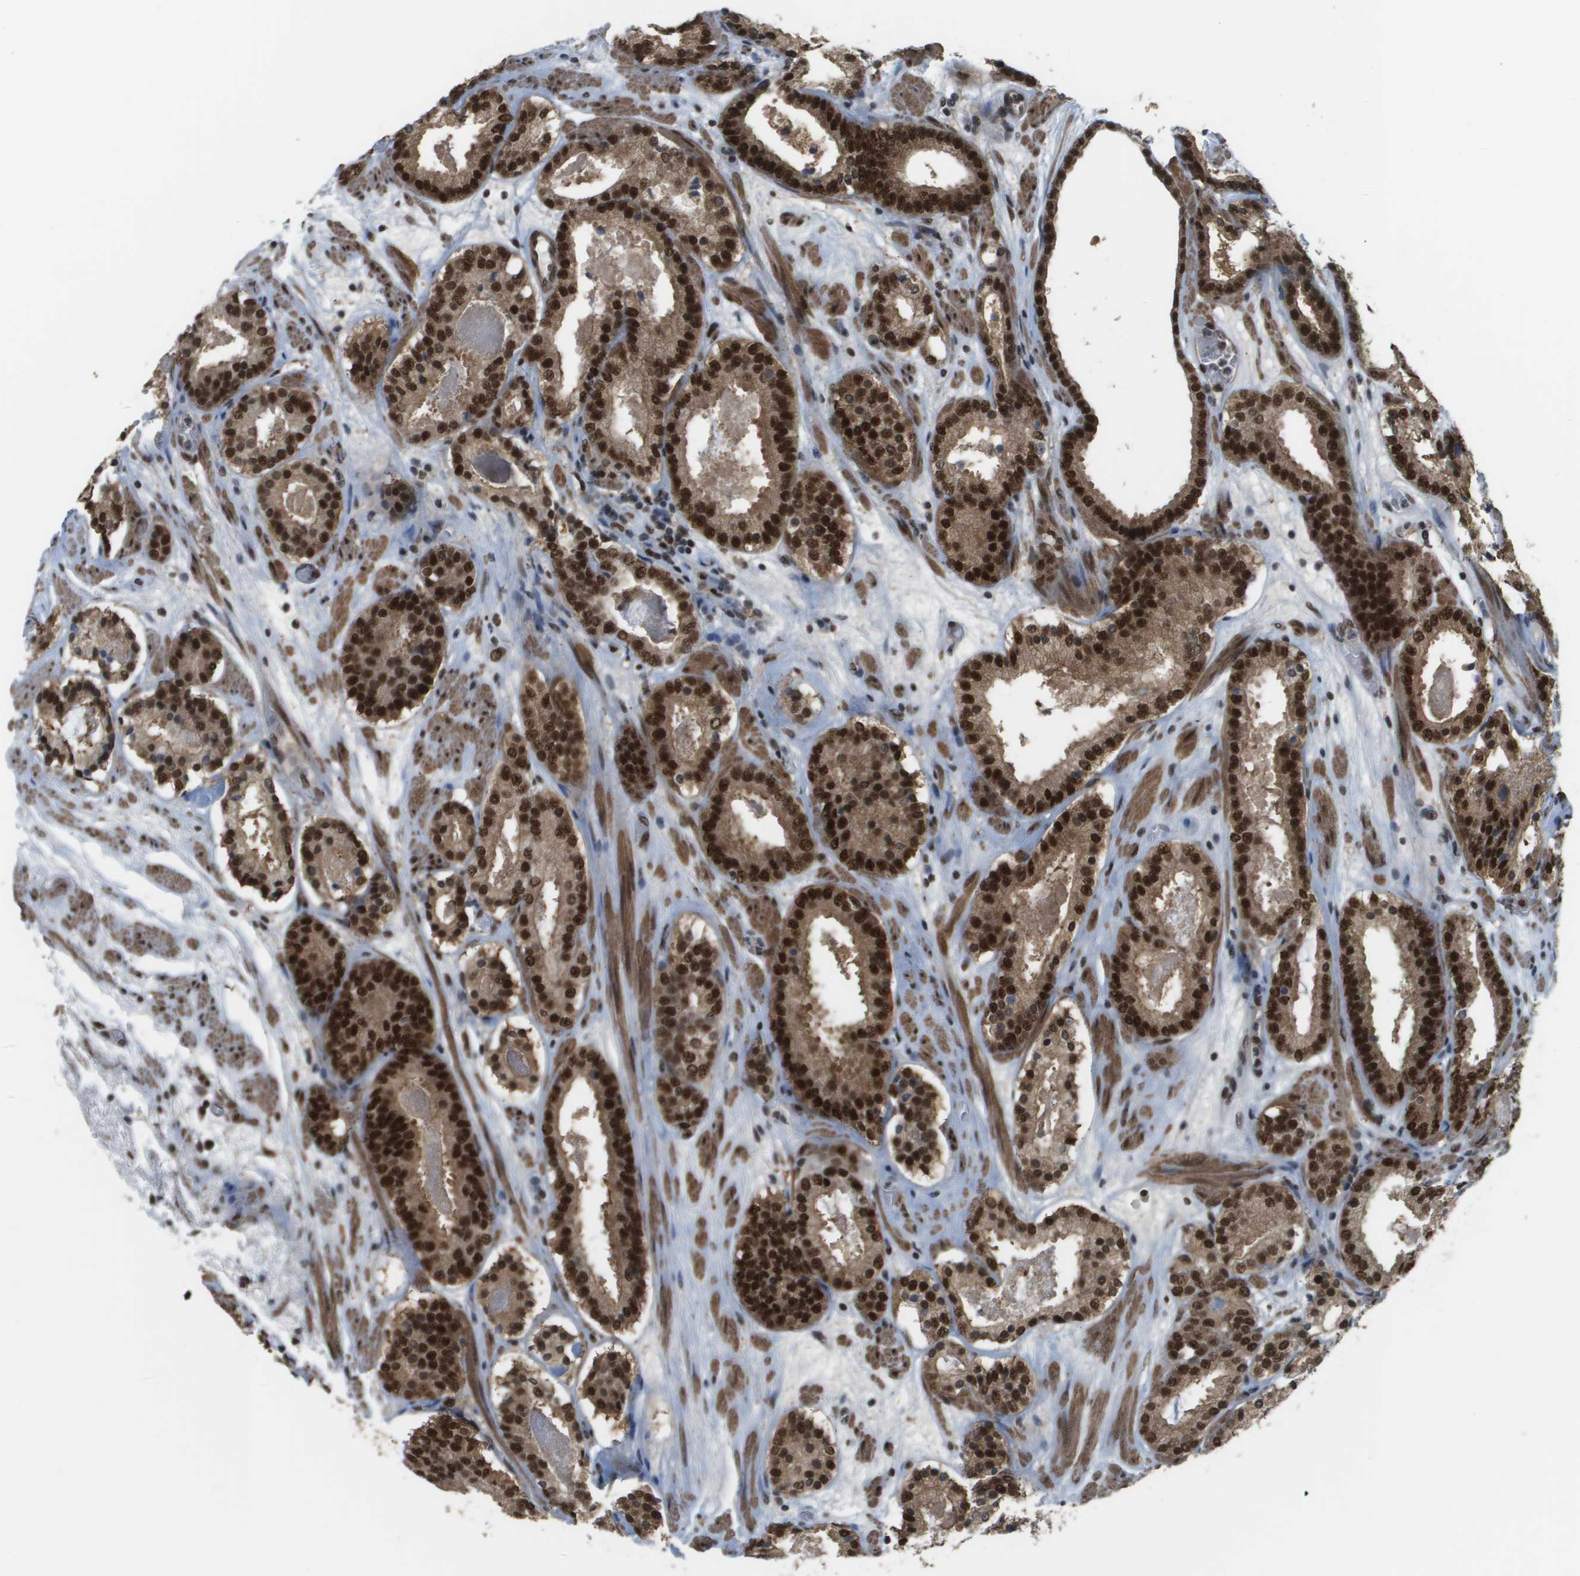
{"staining": {"intensity": "strong", "quantity": ">75%", "location": "cytoplasmic/membranous,nuclear"}, "tissue": "prostate cancer", "cell_type": "Tumor cells", "image_type": "cancer", "snomed": [{"axis": "morphology", "description": "Adenocarcinoma, Low grade"}, {"axis": "topography", "description": "Prostate"}], "caption": "Immunohistochemical staining of human prostate cancer reveals strong cytoplasmic/membranous and nuclear protein staining in about >75% of tumor cells.", "gene": "PRCC", "patient": {"sex": "male", "age": 69}}